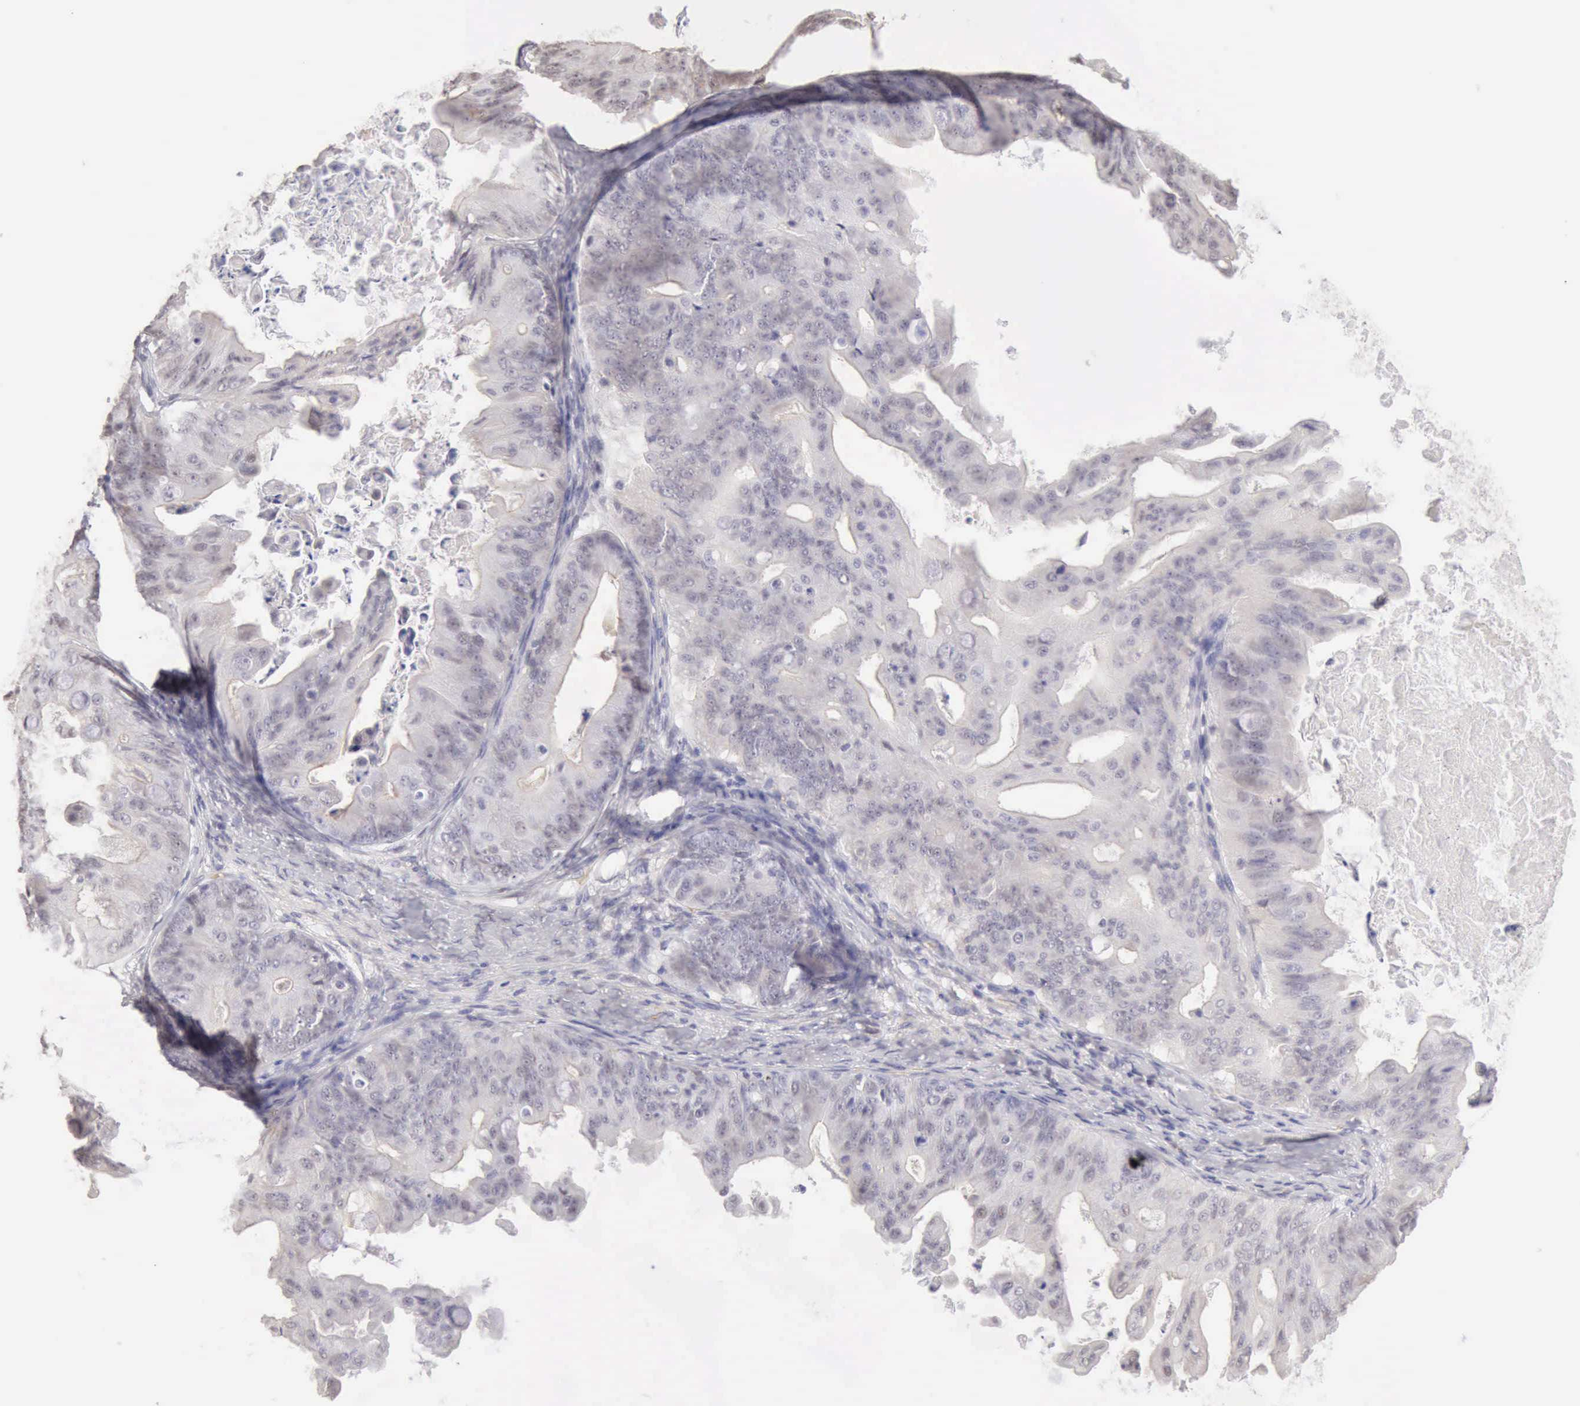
{"staining": {"intensity": "negative", "quantity": "none", "location": "none"}, "tissue": "ovarian cancer", "cell_type": "Tumor cells", "image_type": "cancer", "snomed": [{"axis": "morphology", "description": "Cystadenocarcinoma, mucinous, NOS"}, {"axis": "topography", "description": "Ovary"}], "caption": "Histopathology image shows no protein positivity in tumor cells of ovarian cancer tissue.", "gene": "CFI", "patient": {"sex": "female", "age": 37}}